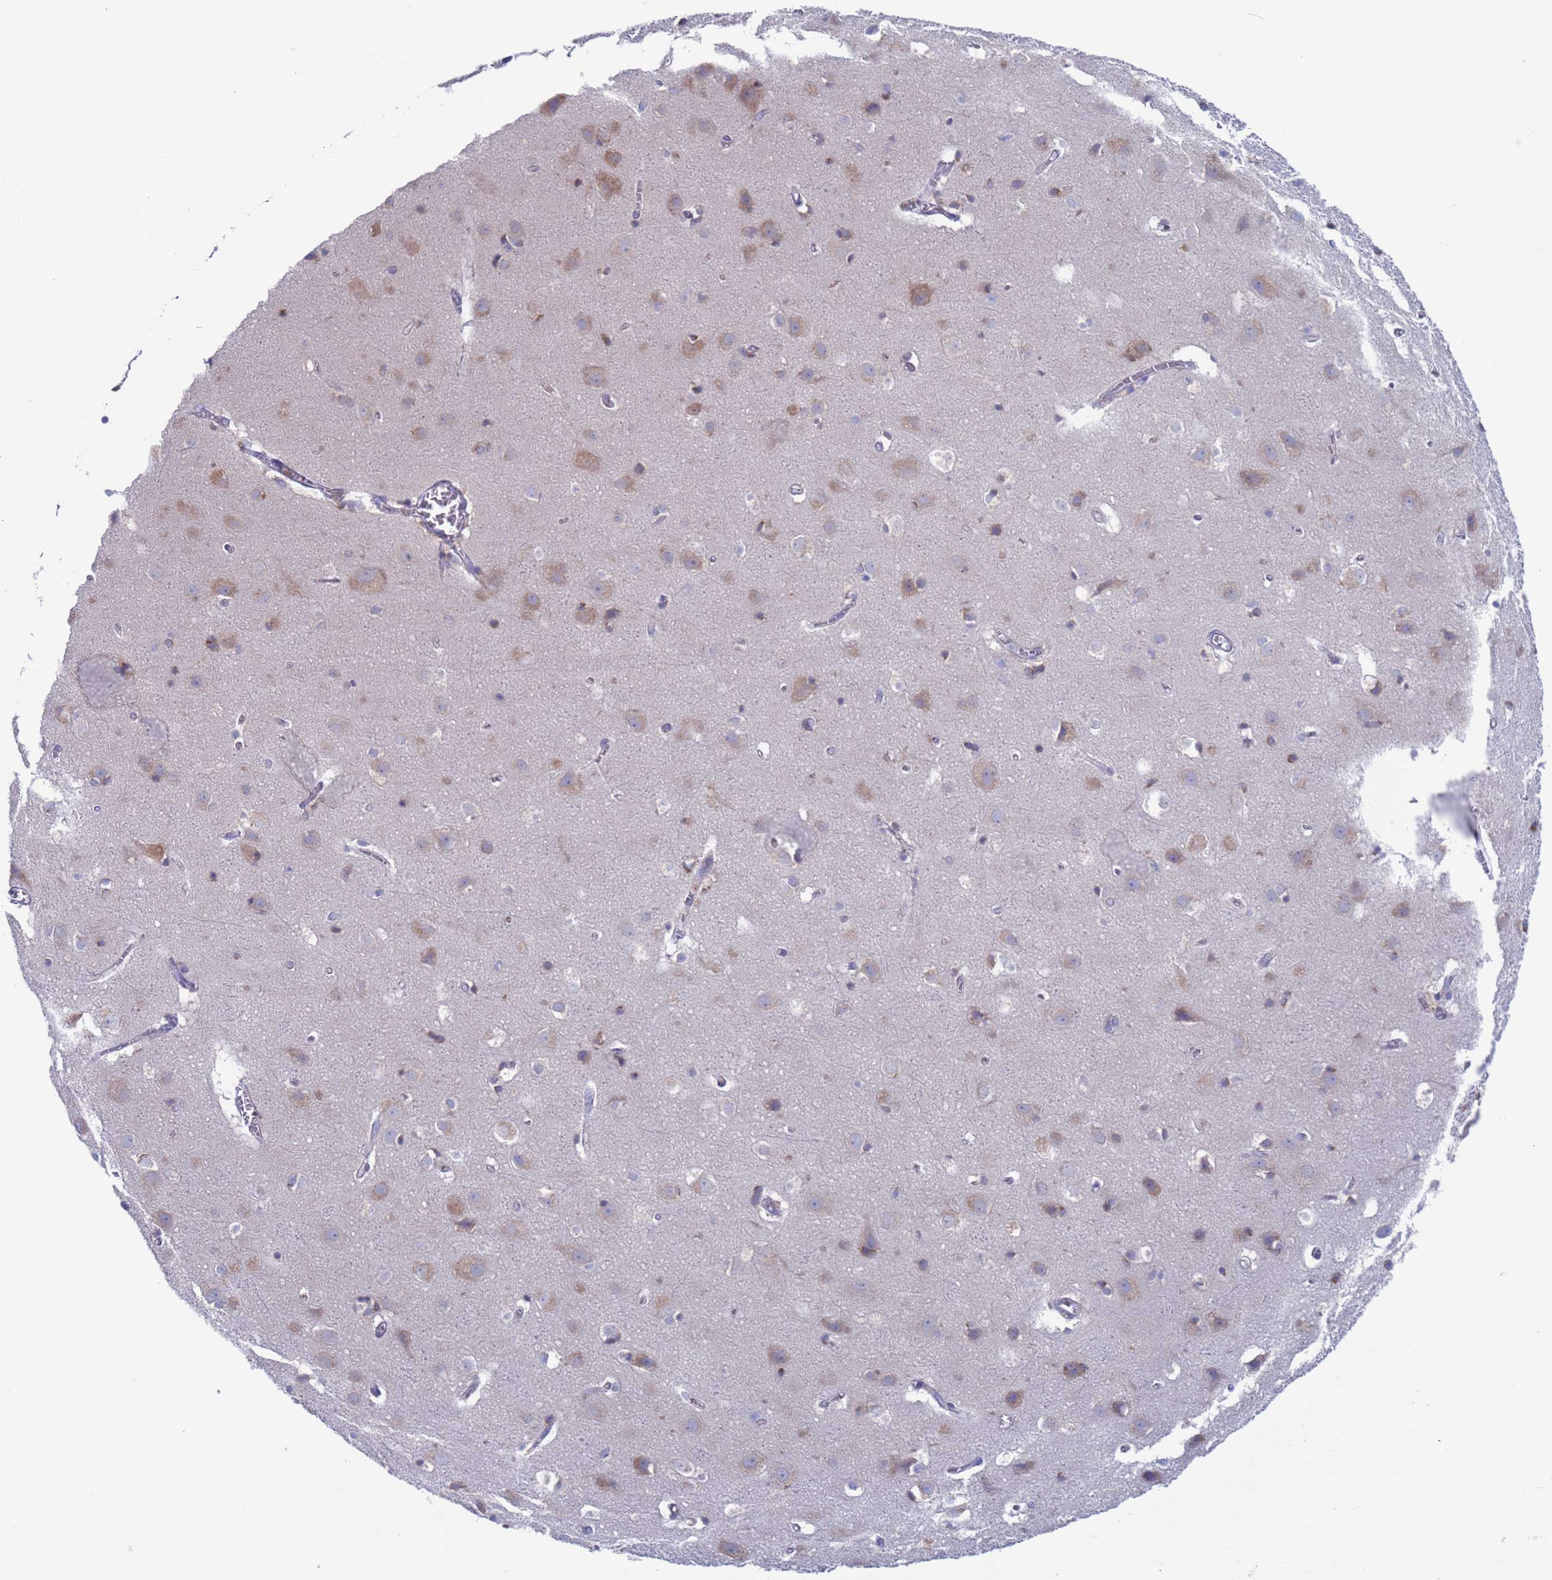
{"staining": {"intensity": "negative", "quantity": "none", "location": "none"}, "tissue": "cerebral cortex", "cell_type": "Endothelial cells", "image_type": "normal", "snomed": [{"axis": "morphology", "description": "Normal tissue, NOS"}, {"axis": "topography", "description": "Cerebral cortex"}], "caption": "Endothelial cells show no significant staining in normal cerebral cortex.", "gene": "PET117", "patient": {"sex": "male", "age": 54}}